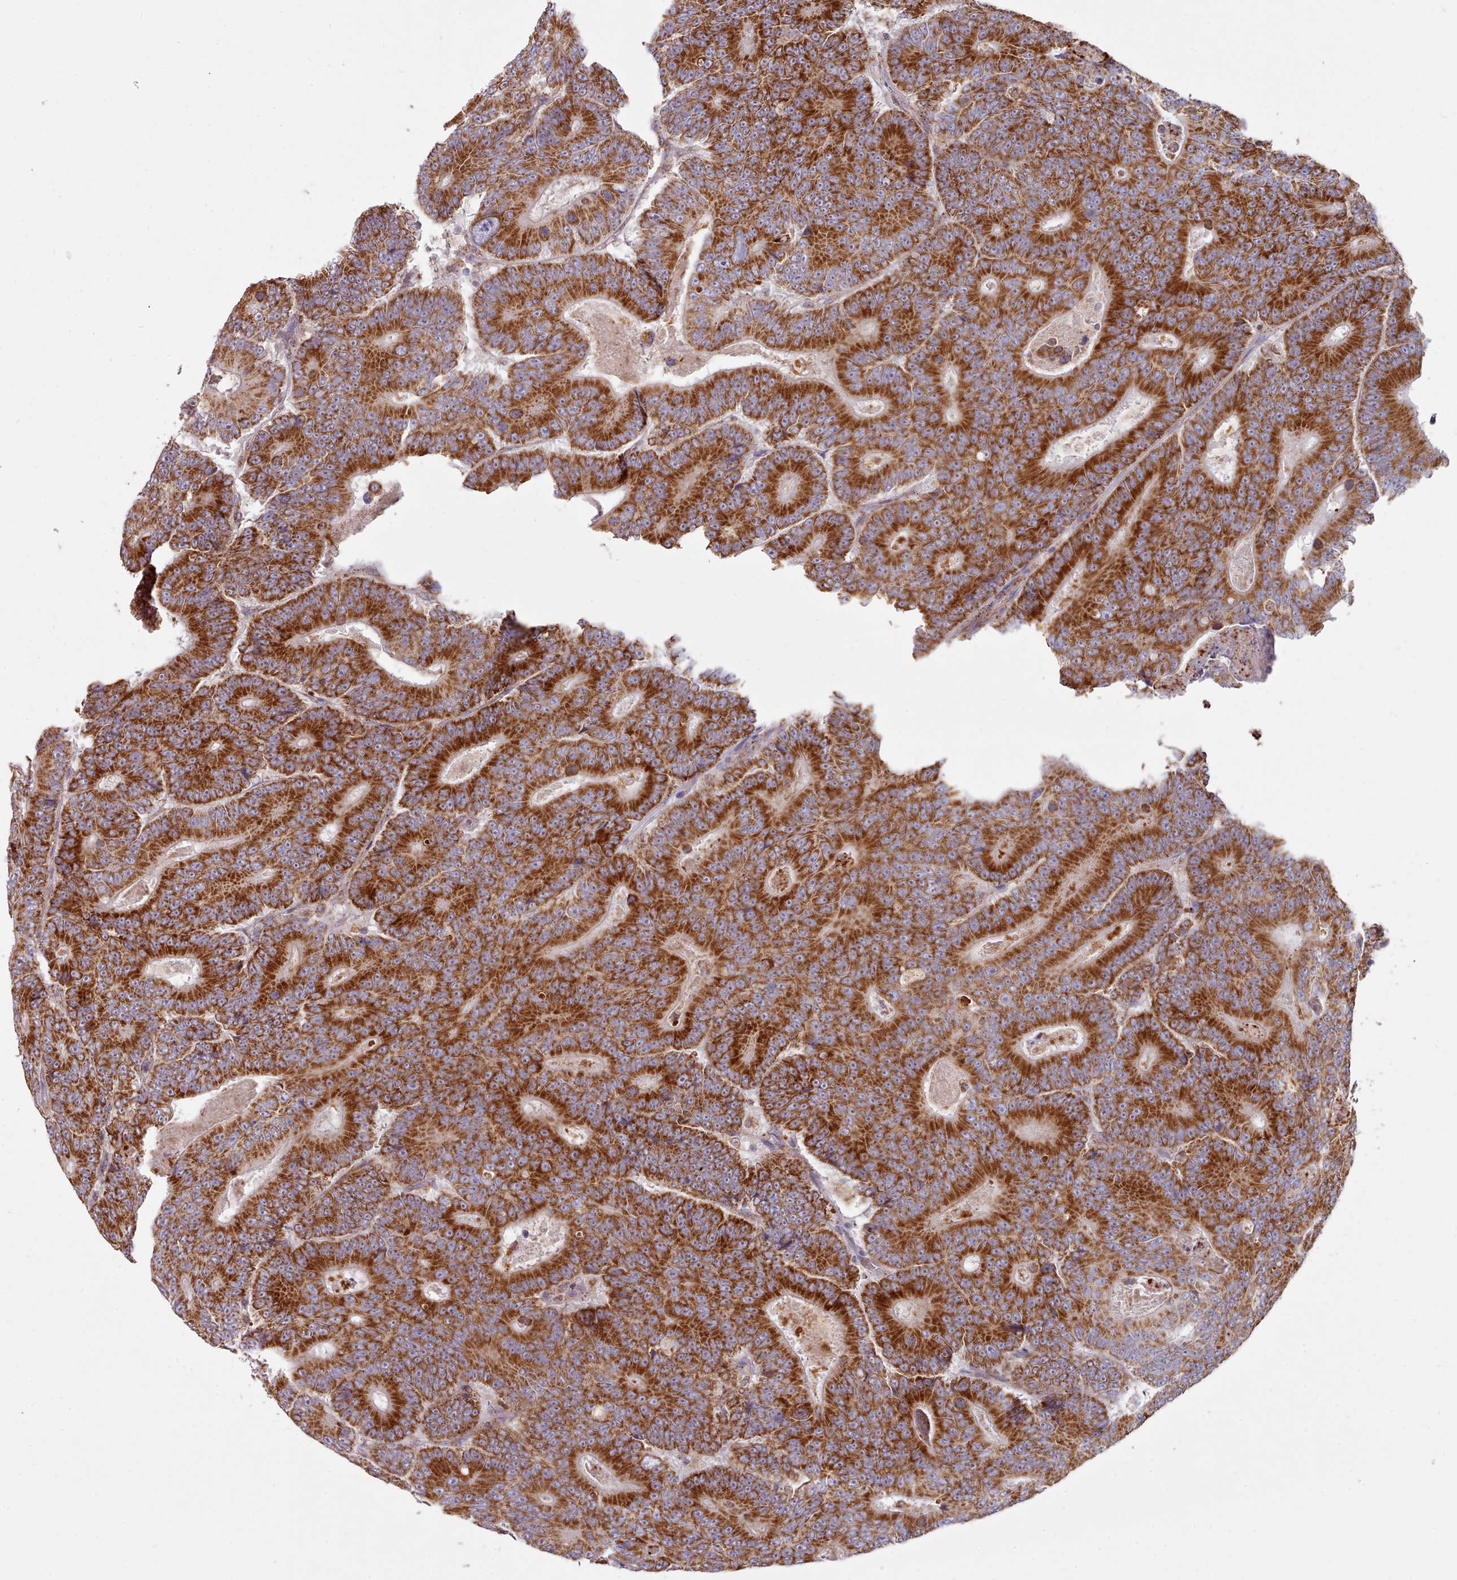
{"staining": {"intensity": "strong", "quantity": ">75%", "location": "cytoplasmic/membranous"}, "tissue": "colorectal cancer", "cell_type": "Tumor cells", "image_type": "cancer", "snomed": [{"axis": "morphology", "description": "Adenocarcinoma, NOS"}, {"axis": "topography", "description": "Colon"}], "caption": "DAB (3,3'-diaminobenzidine) immunohistochemical staining of human colorectal adenocarcinoma shows strong cytoplasmic/membranous protein expression in about >75% of tumor cells.", "gene": "HSDL2", "patient": {"sex": "male", "age": 83}}